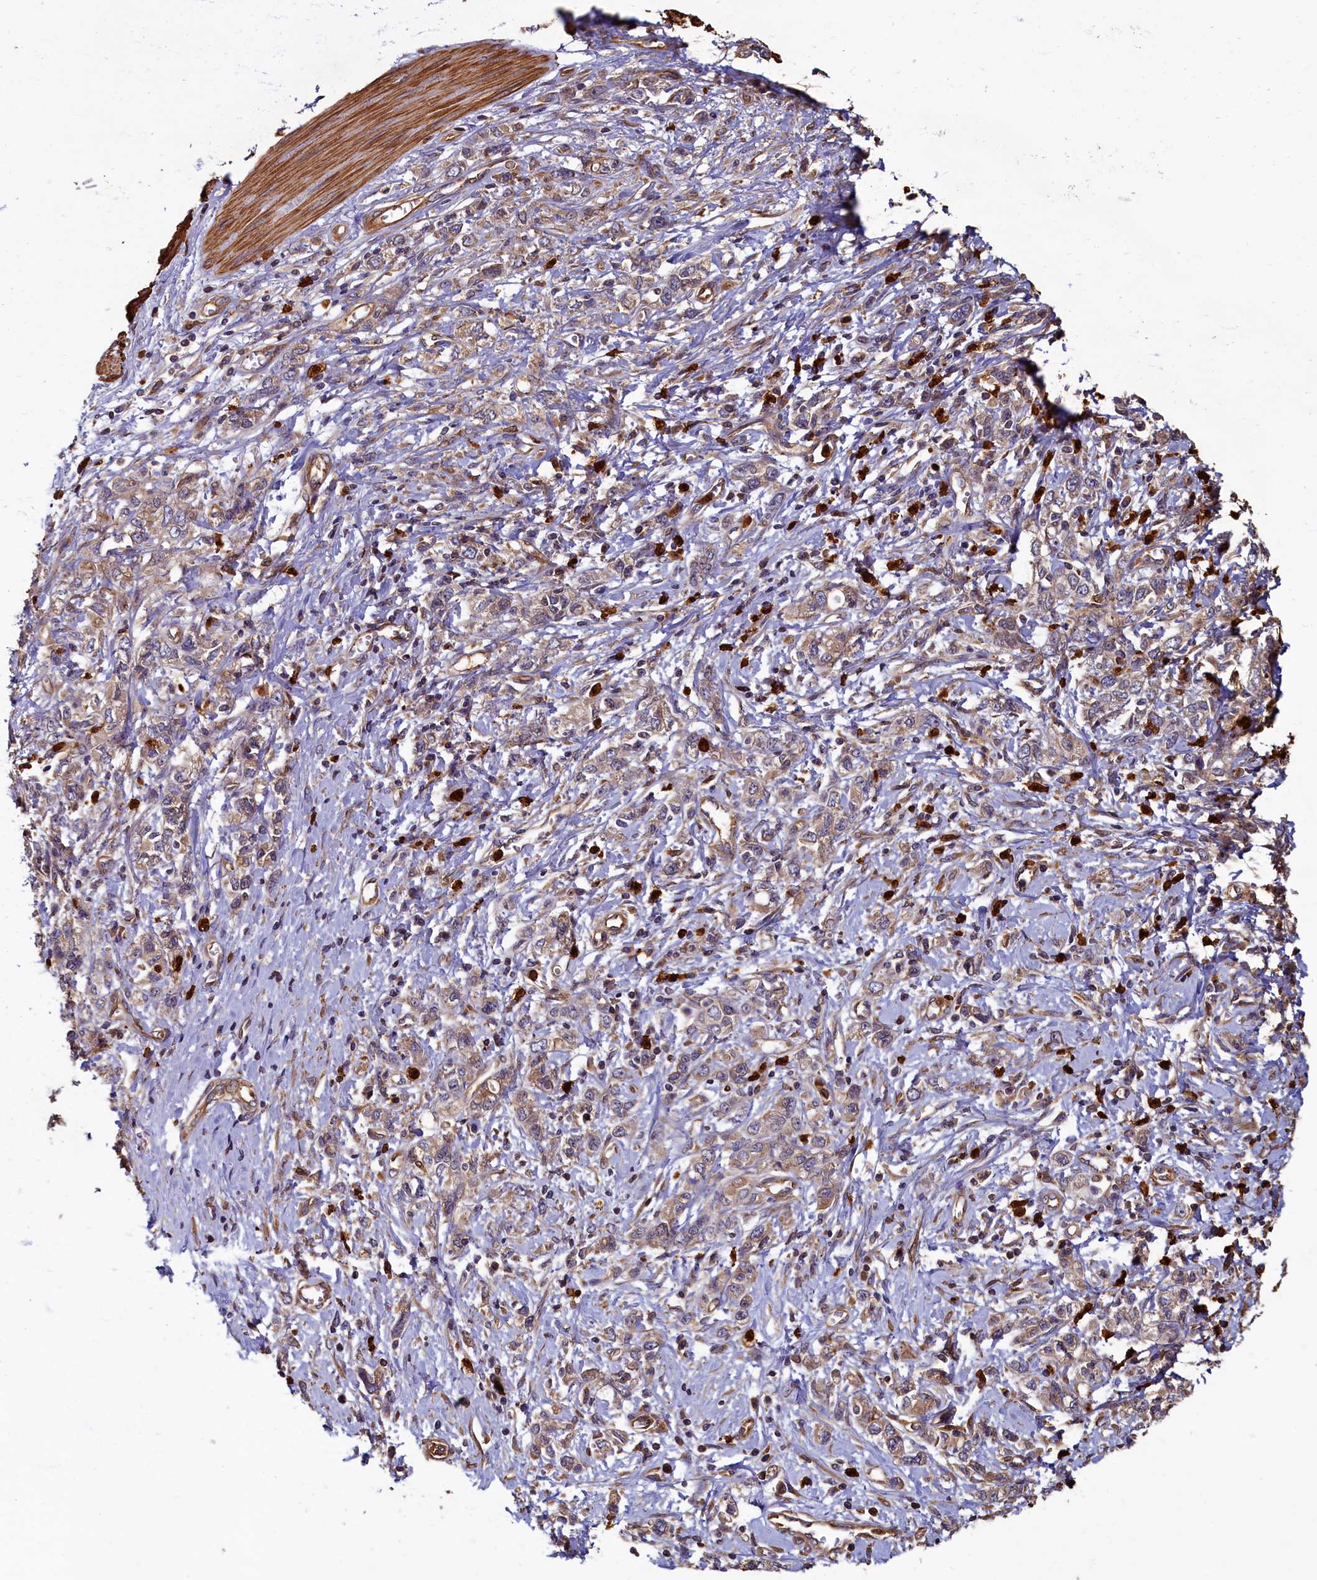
{"staining": {"intensity": "moderate", "quantity": ">75%", "location": "cytoplasmic/membranous"}, "tissue": "stomach cancer", "cell_type": "Tumor cells", "image_type": "cancer", "snomed": [{"axis": "morphology", "description": "Adenocarcinoma, NOS"}, {"axis": "topography", "description": "Stomach"}], "caption": "Immunohistochemistry staining of adenocarcinoma (stomach), which exhibits medium levels of moderate cytoplasmic/membranous positivity in approximately >75% of tumor cells indicating moderate cytoplasmic/membranous protein staining. The staining was performed using DAB (brown) for protein detection and nuclei were counterstained in hematoxylin (blue).", "gene": "CCDC102B", "patient": {"sex": "female", "age": 76}}